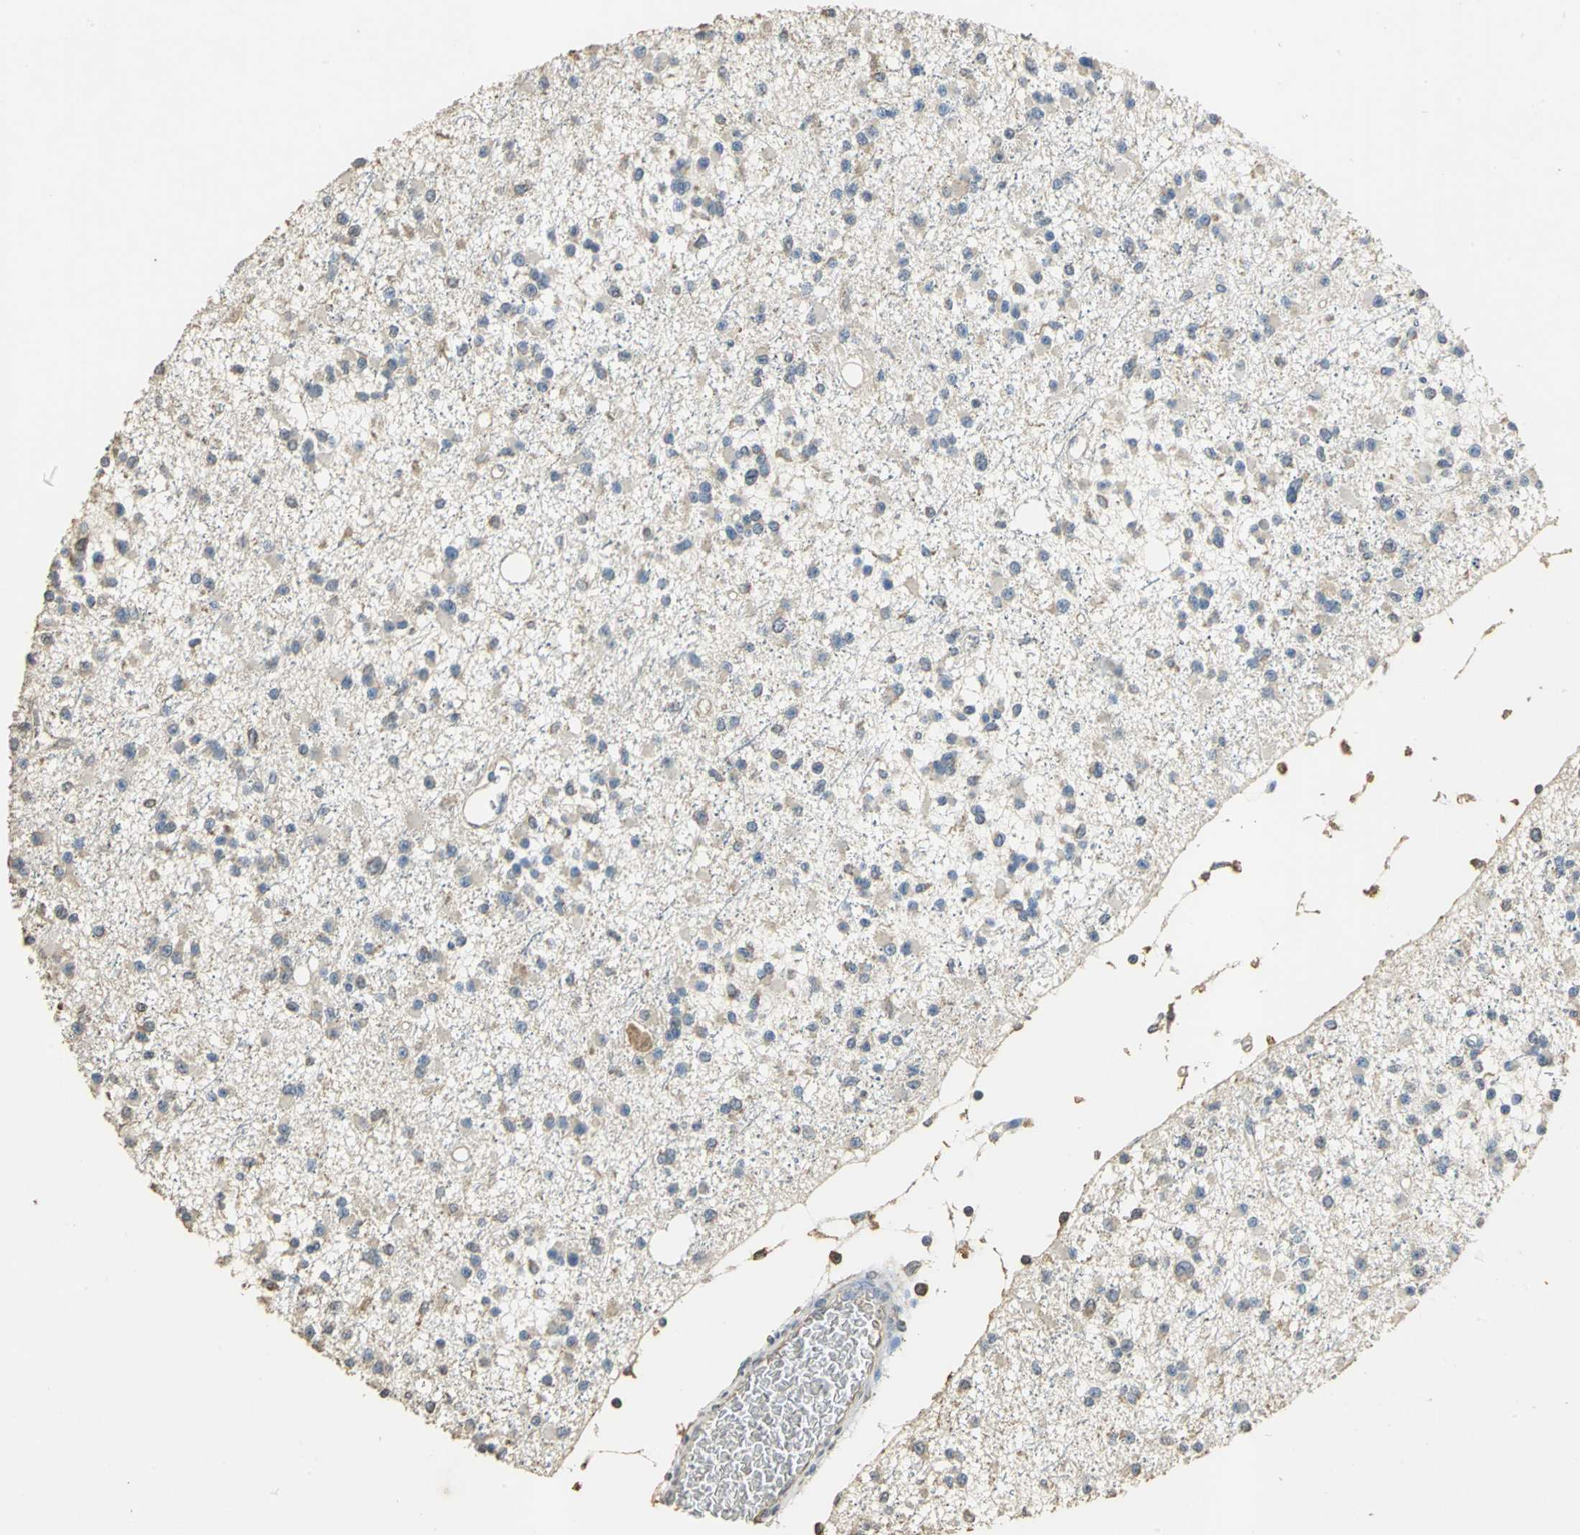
{"staining": {"intensity": "weak", "quantity": "25%-75%", "location": "cytoplasmic/membranous"}, "tissue": "glioma", "cell_type": "Tumor cells", "image_type": "cancer", "snomed": [{"axis": "morphology", "description": "Glioma, malignant, Low grade"}, {"axis": "topography", "description": "Brain"}], "caption": "Low-grade glioma (malignant) tissue reveals weak cytoplasmic/membranous positivity in approximately 25%-75% of tumor cells Using DAB (3,3'-diaminobenzidine) (brown) and hematoxylin (blue) stains, captured at high magnification using brightfield microscopy.", "gene": "ACSL4", "patient": {"sex": "female", "age": 22}}